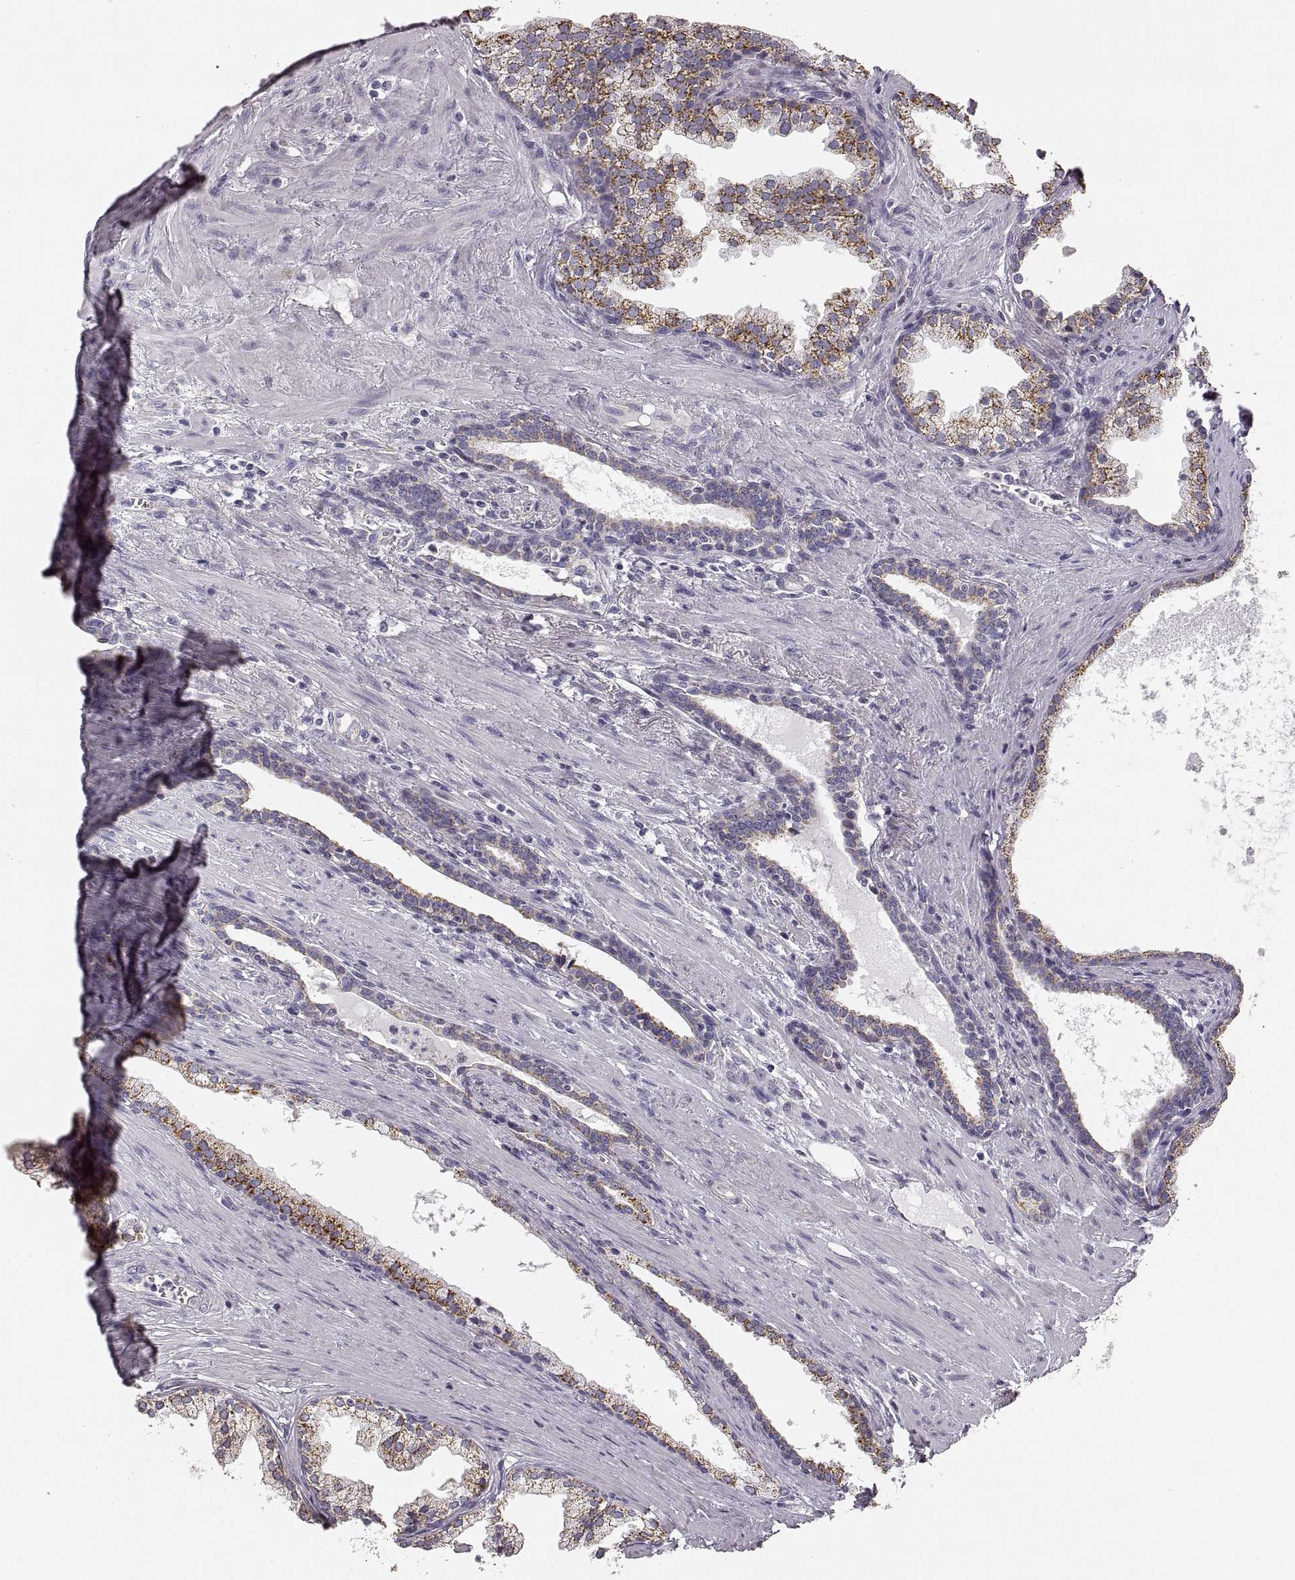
{"staining": {"intensity": "moderate", "quantity": ">75%", "location": "cytoplasmic/membranous"}, "tissue": "prostate cancer", "cell_type": "Tumor cells", "image_type": "cancer", "snomed": [{"axis": "morphology", "description": "Adenocarcinoma, NOS"}, {"axis": "topography", "description": "Prostate"}], "caption": "DAB immunohistochemical staining of prostate cancer (adenocarcinoma) displays moderate cytoplasmic/membranous protein staining in approximately >75% of tumor cells. (DAB (3,3'-diaminobenzidine) = brown stain, brightfield microscopy at high magnification).", "gene": "RDH13", "patient": {"sex": "male", "age": 66}}